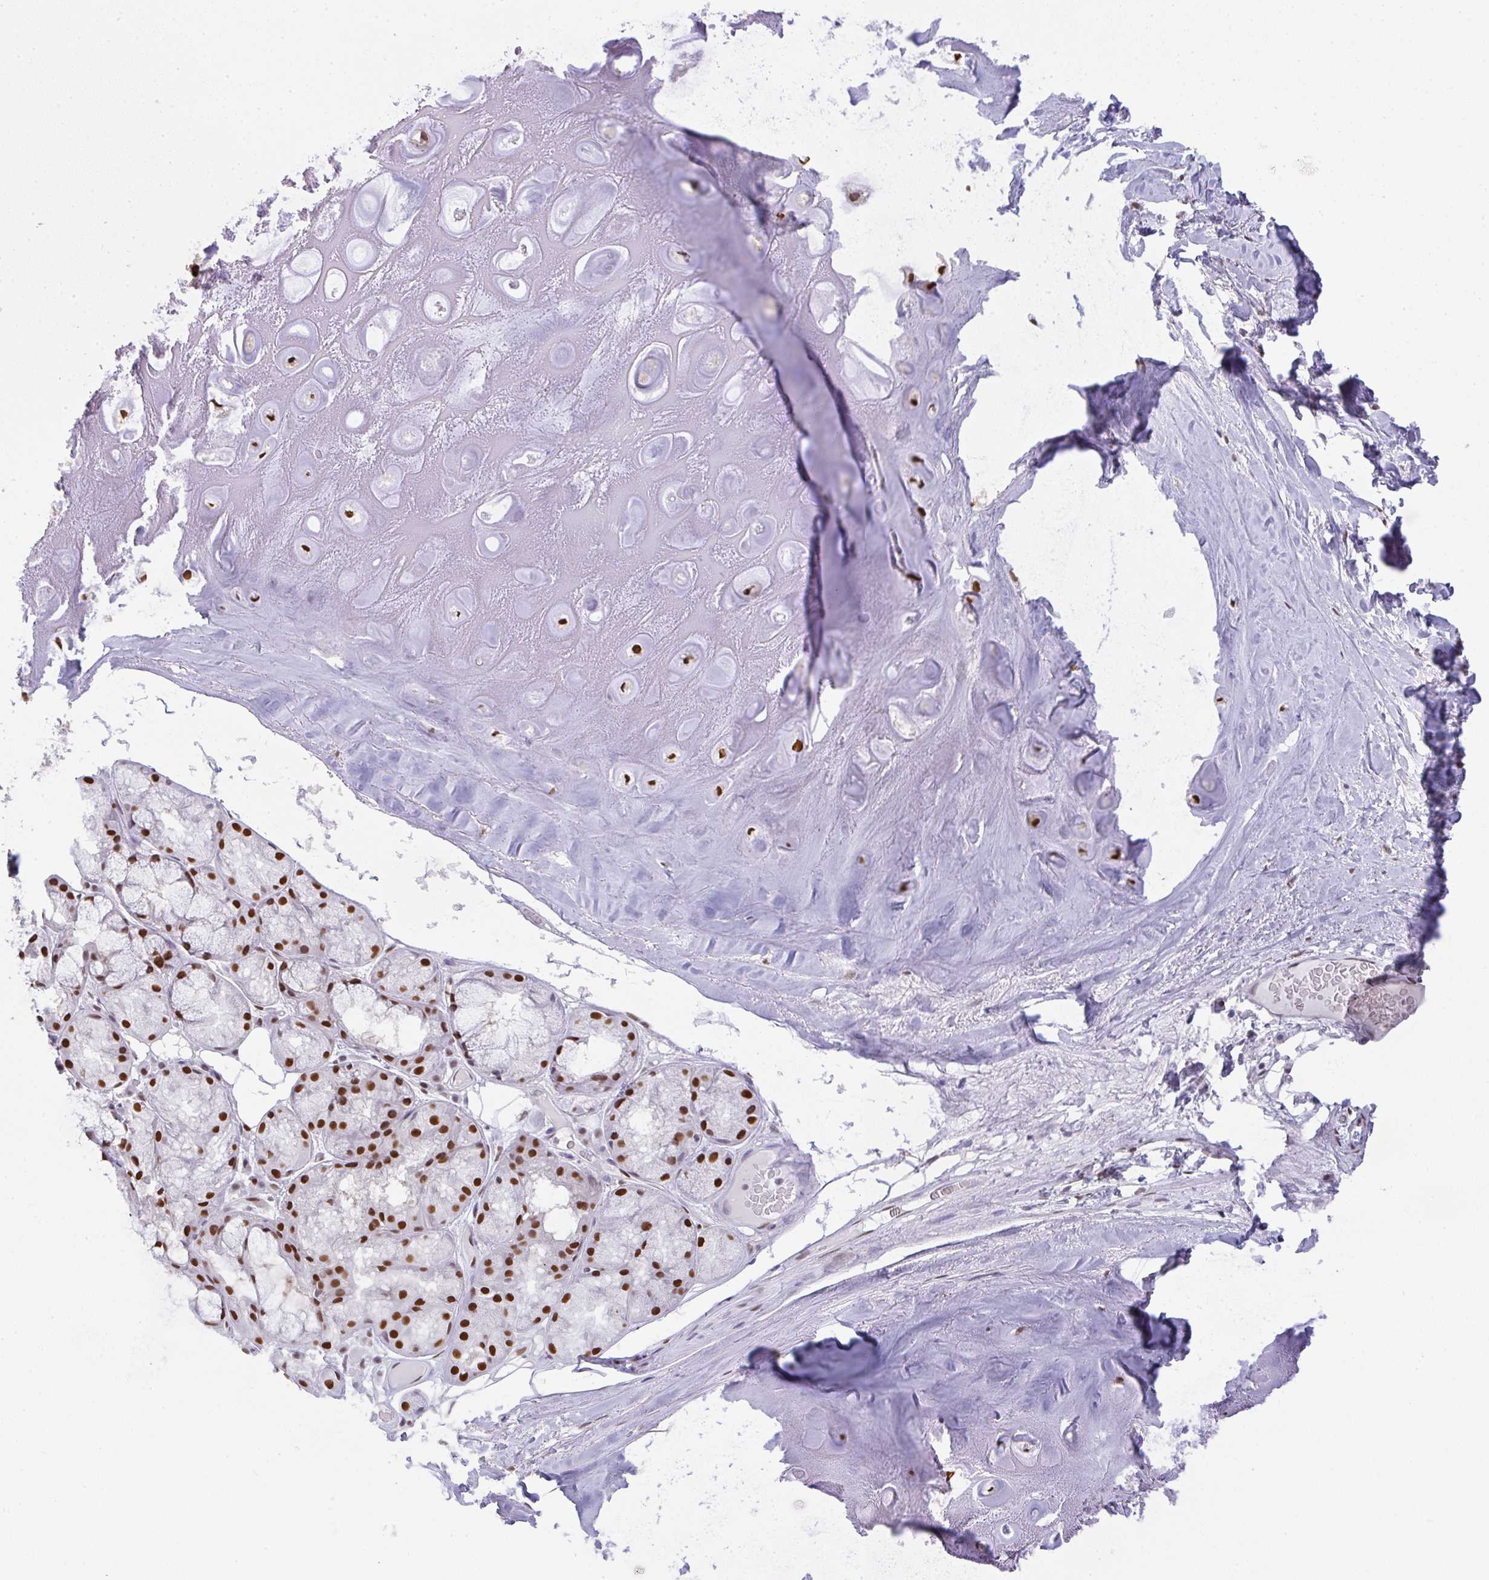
{"staining": {"intensity": "negative", "quantity": "none", "location": "none"}, "tissue": "adipose tissue", "cell_type": "Adipocytes", "image_type": "normal", "snomed": [{"axis": "morphology", "description": "Normal tissue, NOS"}, {"axis": "topography", "description": "Lymph node"}, {"axis": "topography", "description": "Cartilage tissue"}, {"axis": "topography", "description": "Nasopharynx"}], "caption": "DAB (3,3'-diaminobenzidine) immunohistochemical staining of normal adipose tissue displays no significant expression in adipocytes. (Stains: DAB IHC with hematoxylin counter stain, Microscopy: brightfield microscopy at high magnification).", "gene": "BBX", "patient": {"sex": "male", "age": 63}}